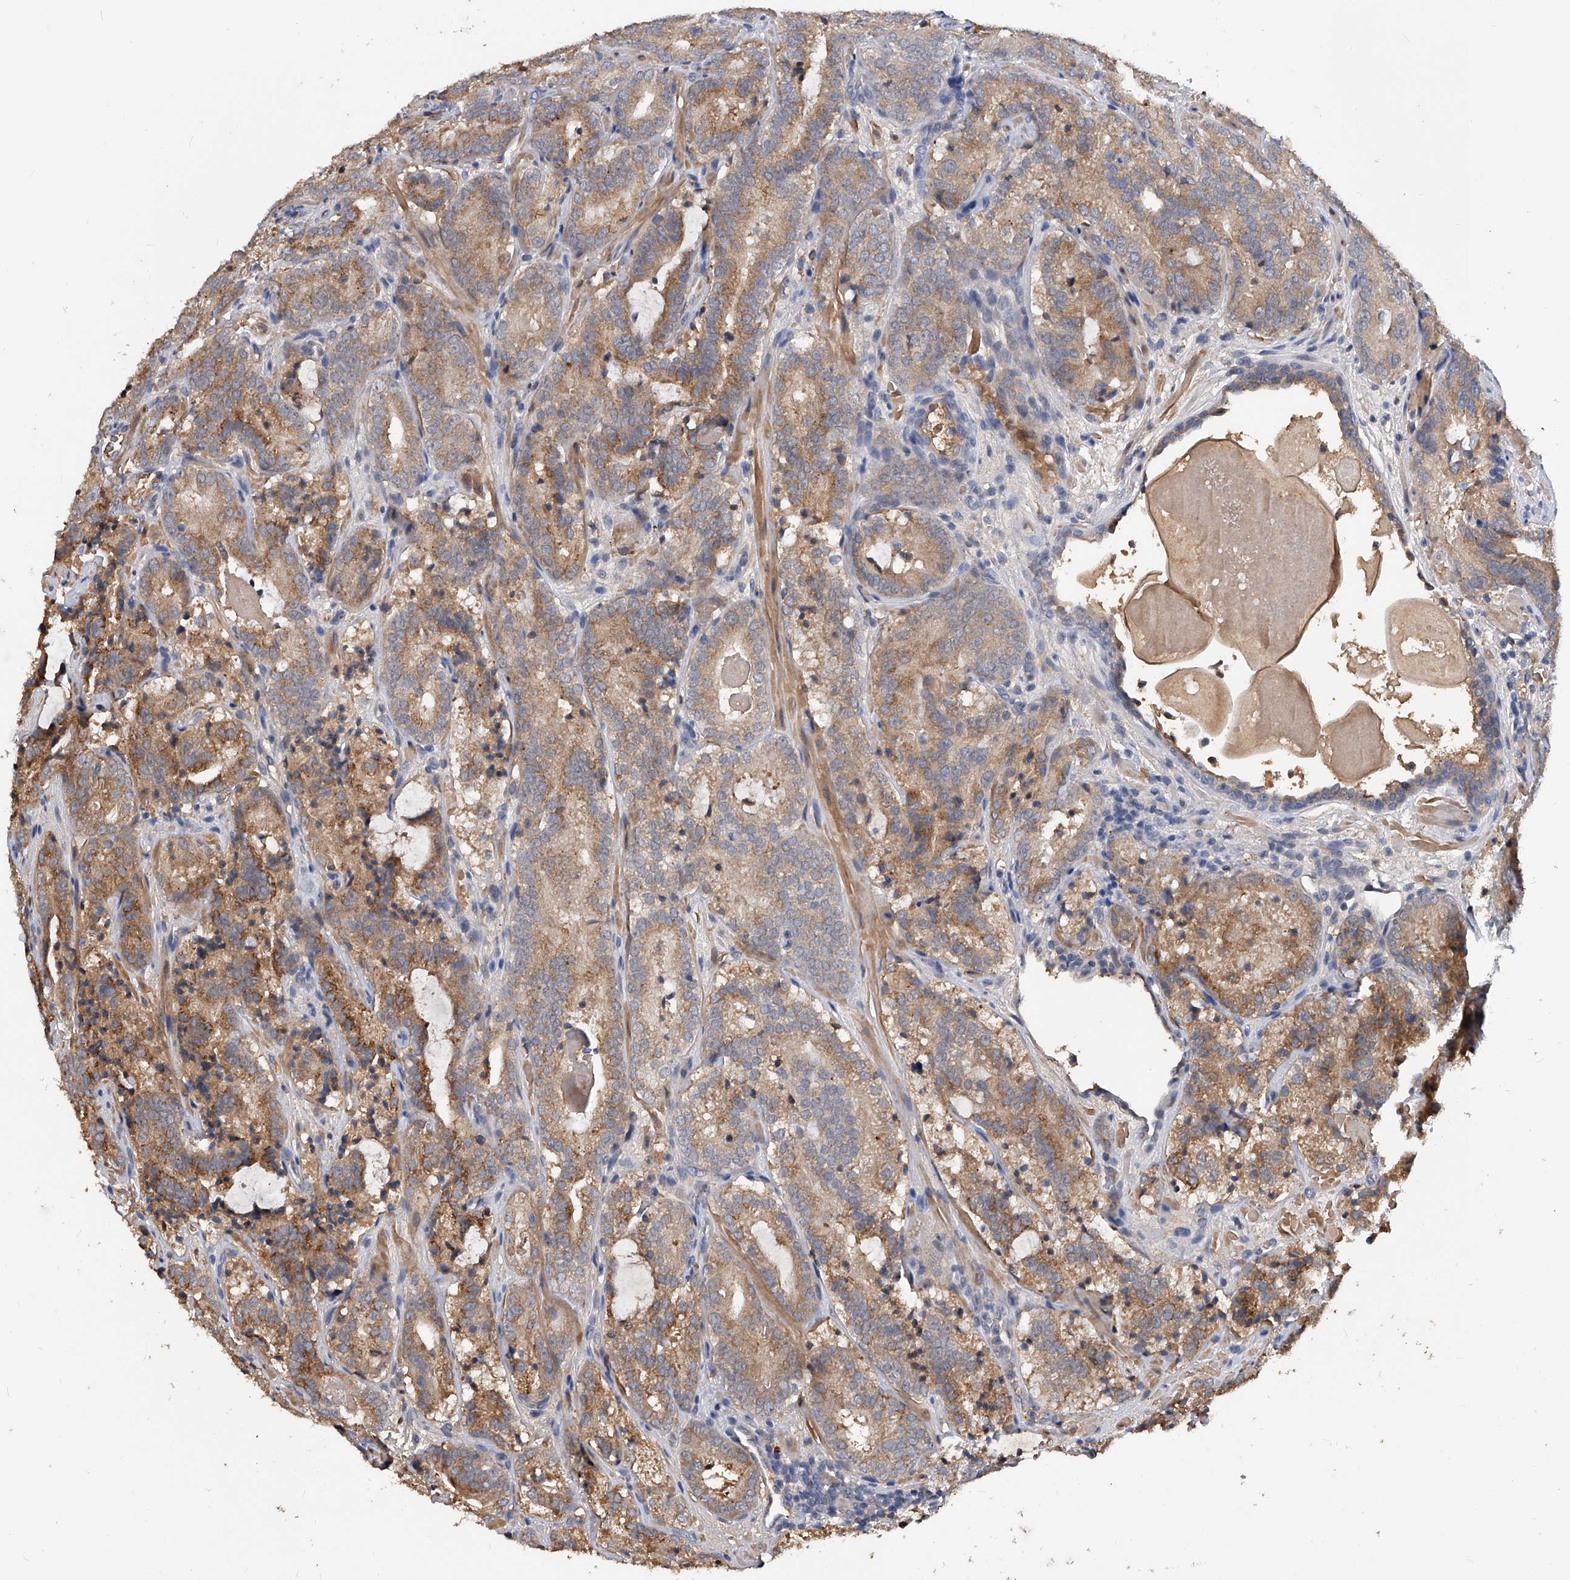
{"staining": {"intensity": "moderate", "quantity": ">75%", "location": "cytoplasmic/membranous"}, "tissue": "prostate cancer", "cell_type": "Tumor cells", "image_type": "cancer", "snomed": [{"axis": "morphology", "description": "Adenocarcinoma, High grade"}, {"axis": "topography", "description": "Prostate"}], "caption": "A brown stain labels moderate cytoplasmic/membranous staining of a protein in human prostate cancer tumor cells.", "gene": "ZNF25", "patient": {"sex": "male", "age": 57}}